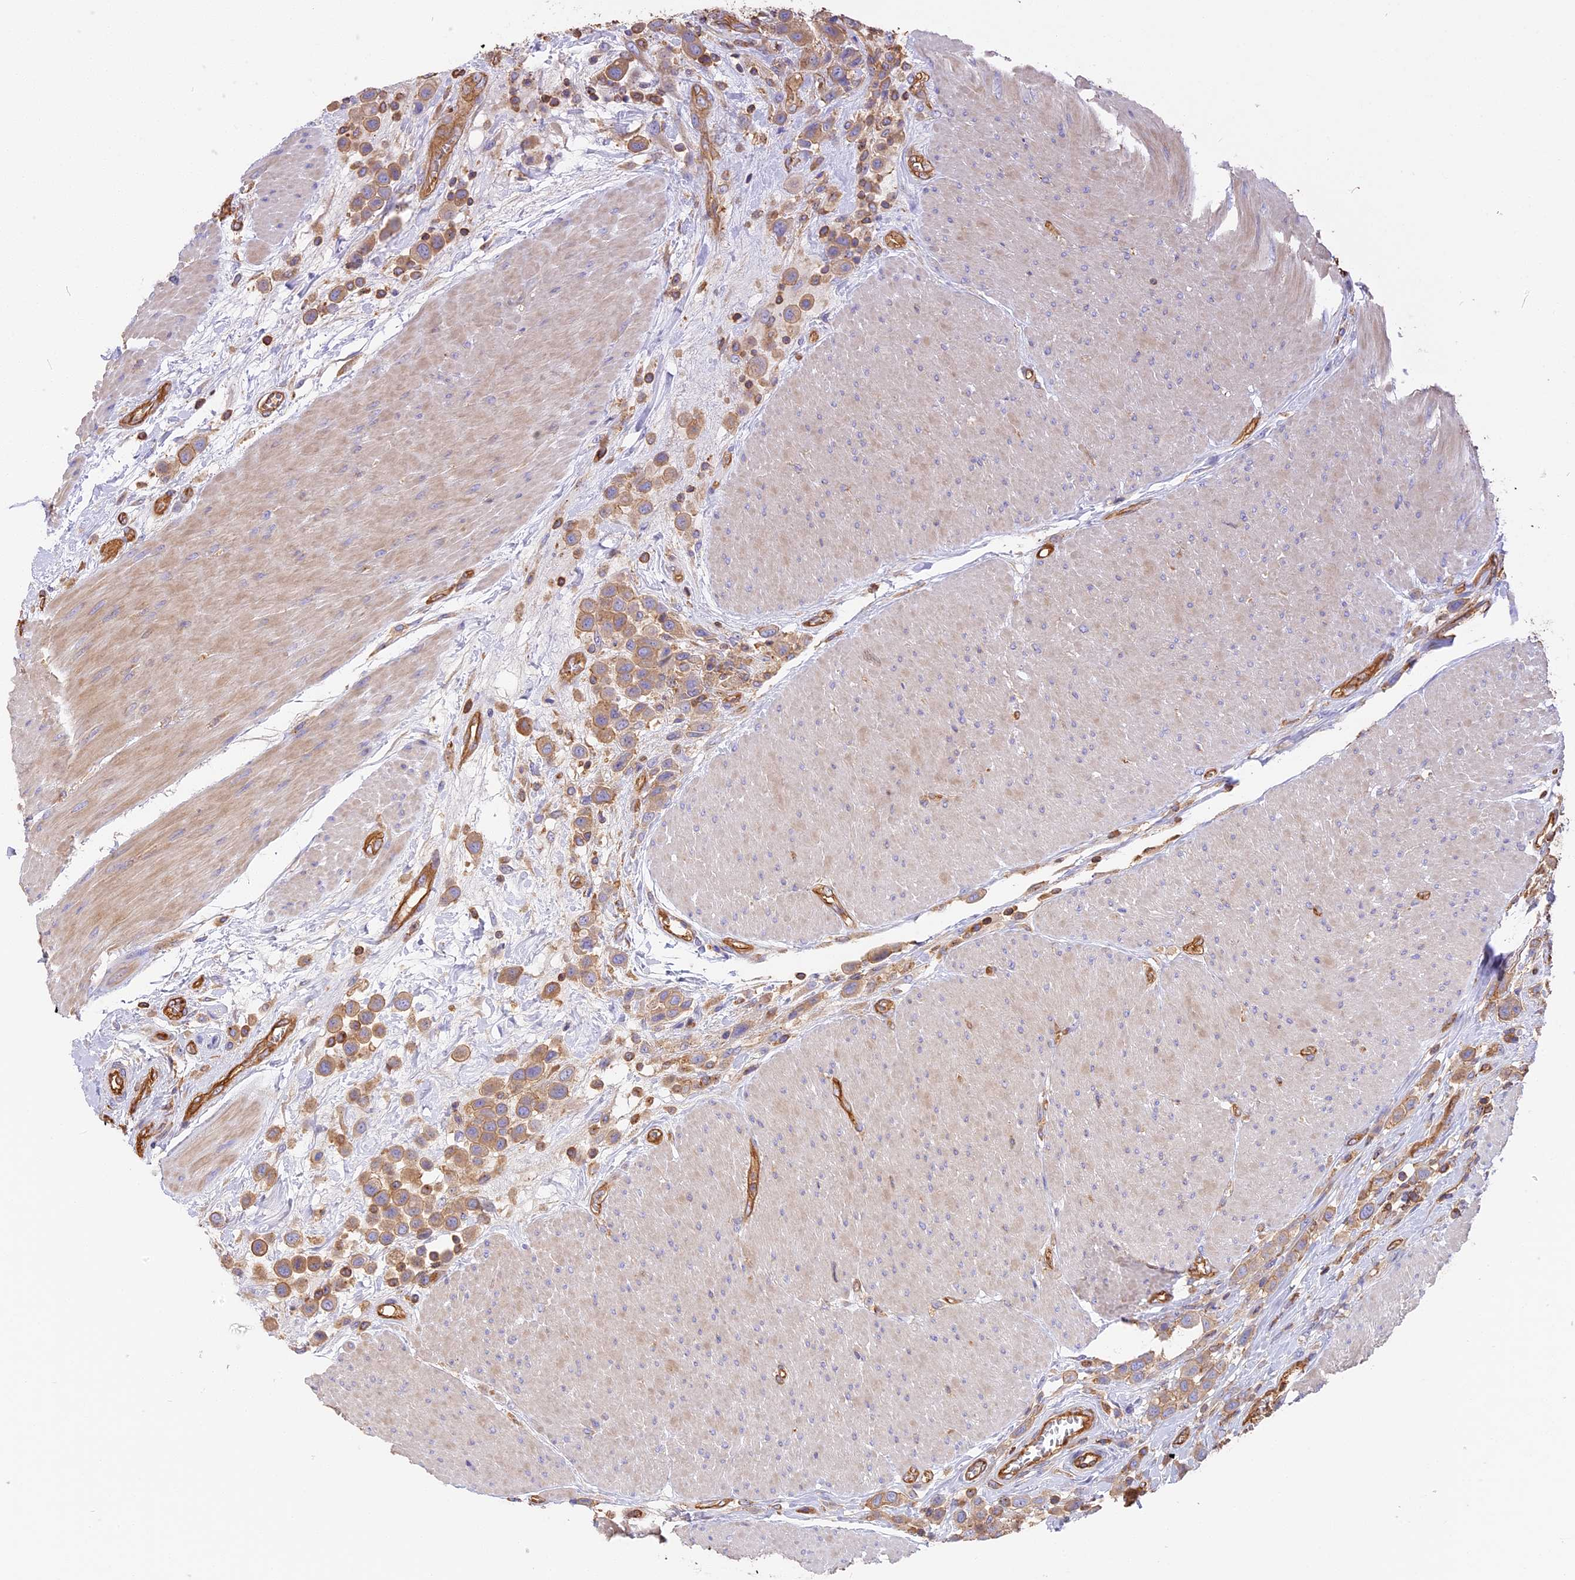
{"staining": {"intensity": "moderate", "quantity": ">75%", "location": "cytoplasmic/membranous"}, "tissue": "urothelial cancer", "cell_type": "Tumor cells", "image_type": "cancer", "snomed": [{"axis": "morphology", "description": "Urothelial carcinoma, High grade"}, {"axis": "topography", "description": "Urinary bladder"}], "caption": "Immunohistochemical staining of human high-grade urothelial carcinoma demonstrates medium levels of moderate cytoplasmic/membranous protein staining in approximately >75% of tumor cells. The staining was performed using DAB to visualize the protein expression in brown, while the nuclei were stained in blue with hematoxylin (Magnification: 20x).", "gene": "VPS18", "patient": {"sex": "male", "age": 50}}